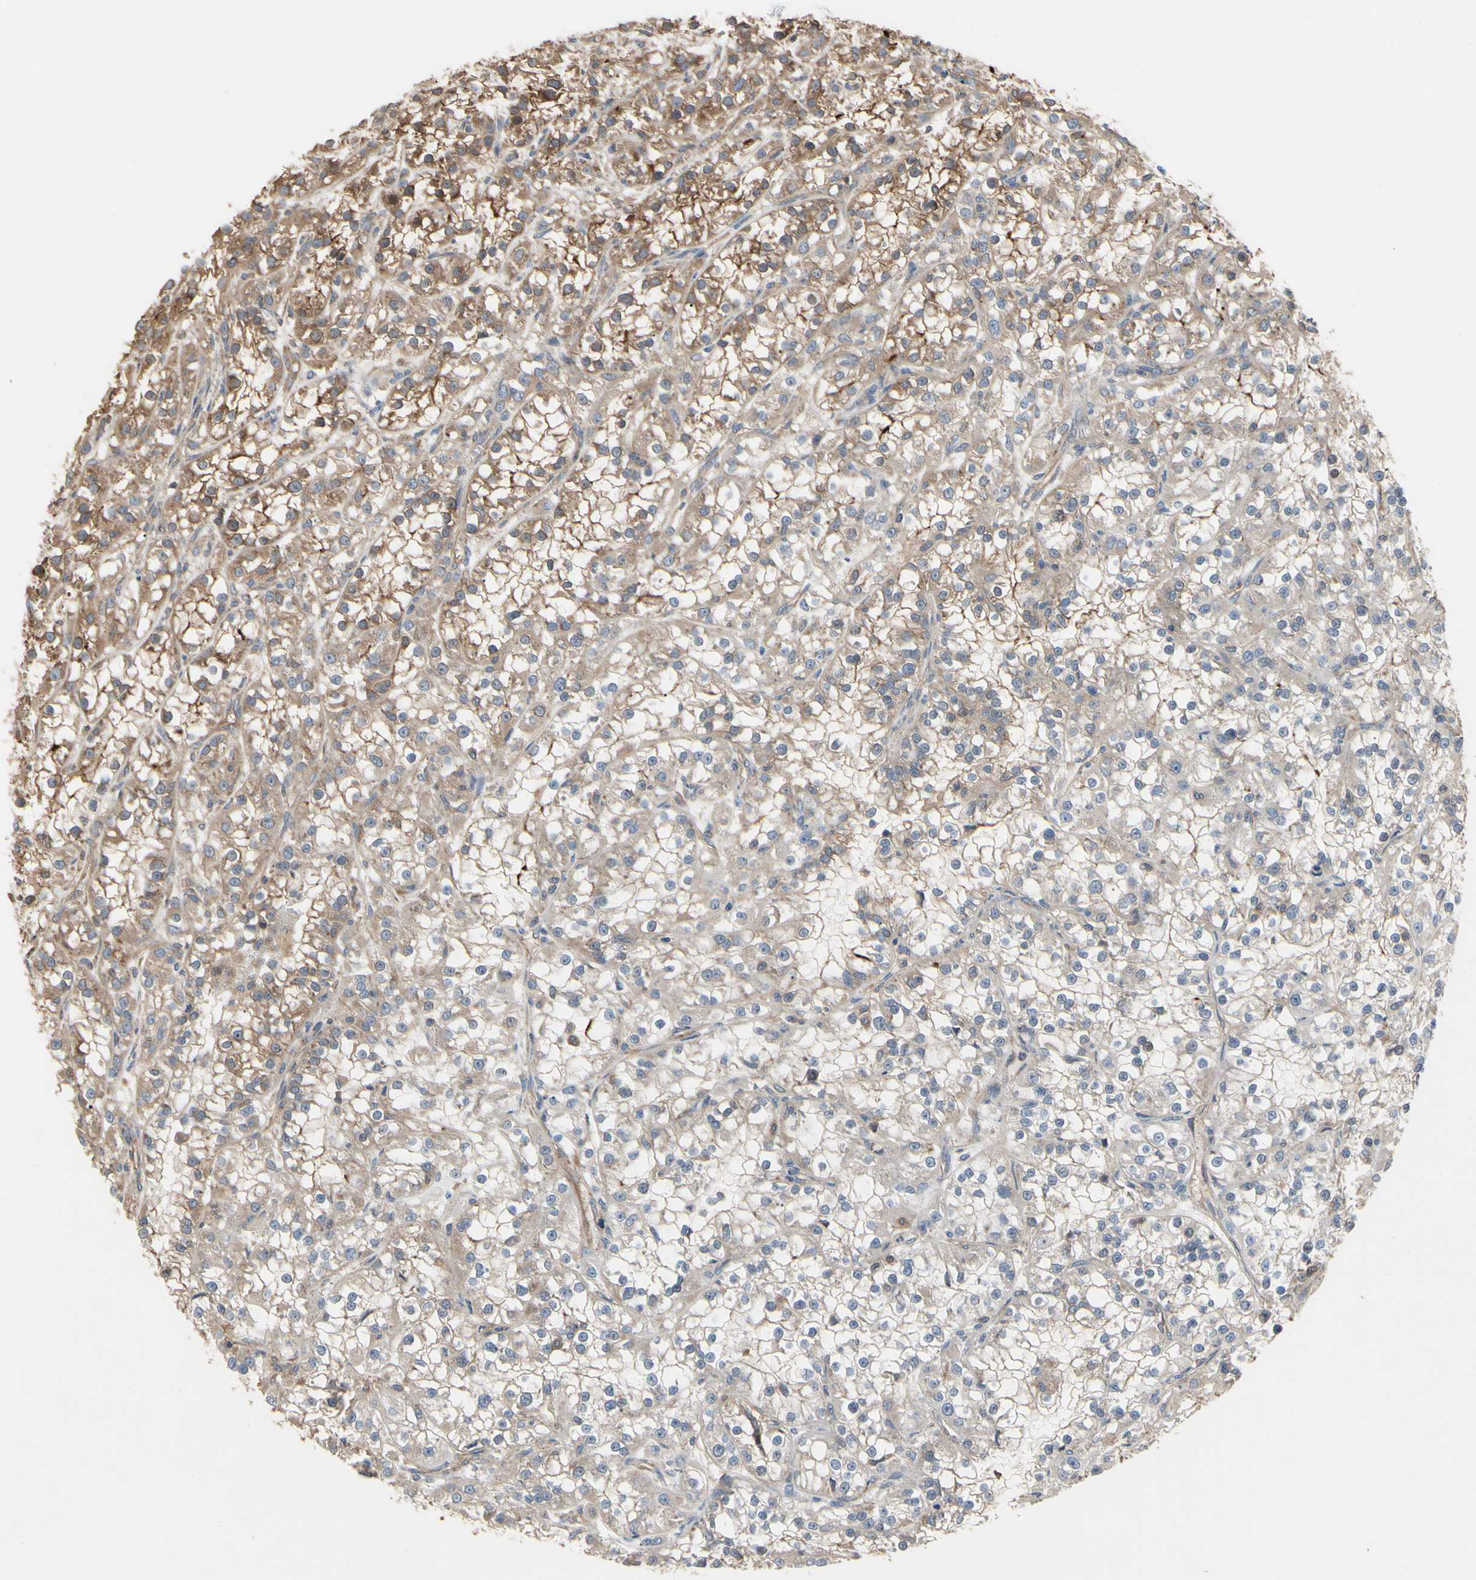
{"staining": {"intensity": "moderate", "quantity": "25%-75%", "location": "cytoplasmic/membranous"}, "tissue": "renal cancer", "cell_type": "Tumor cells", "image_type": "cancer", "snomed": [{"axis": "morphology", "description": "Adenocarcinoma, NOS"}, {"axis": "topography", "description": "Kidney"}], "caption": "This is a photomicrograph of IHC staining of renal cancer, which shows moderate staining in the cytoplasmic/membranous of tumor cells.", "gene": "PDZK1", "patient": {"sex": "female", "age": 52}}